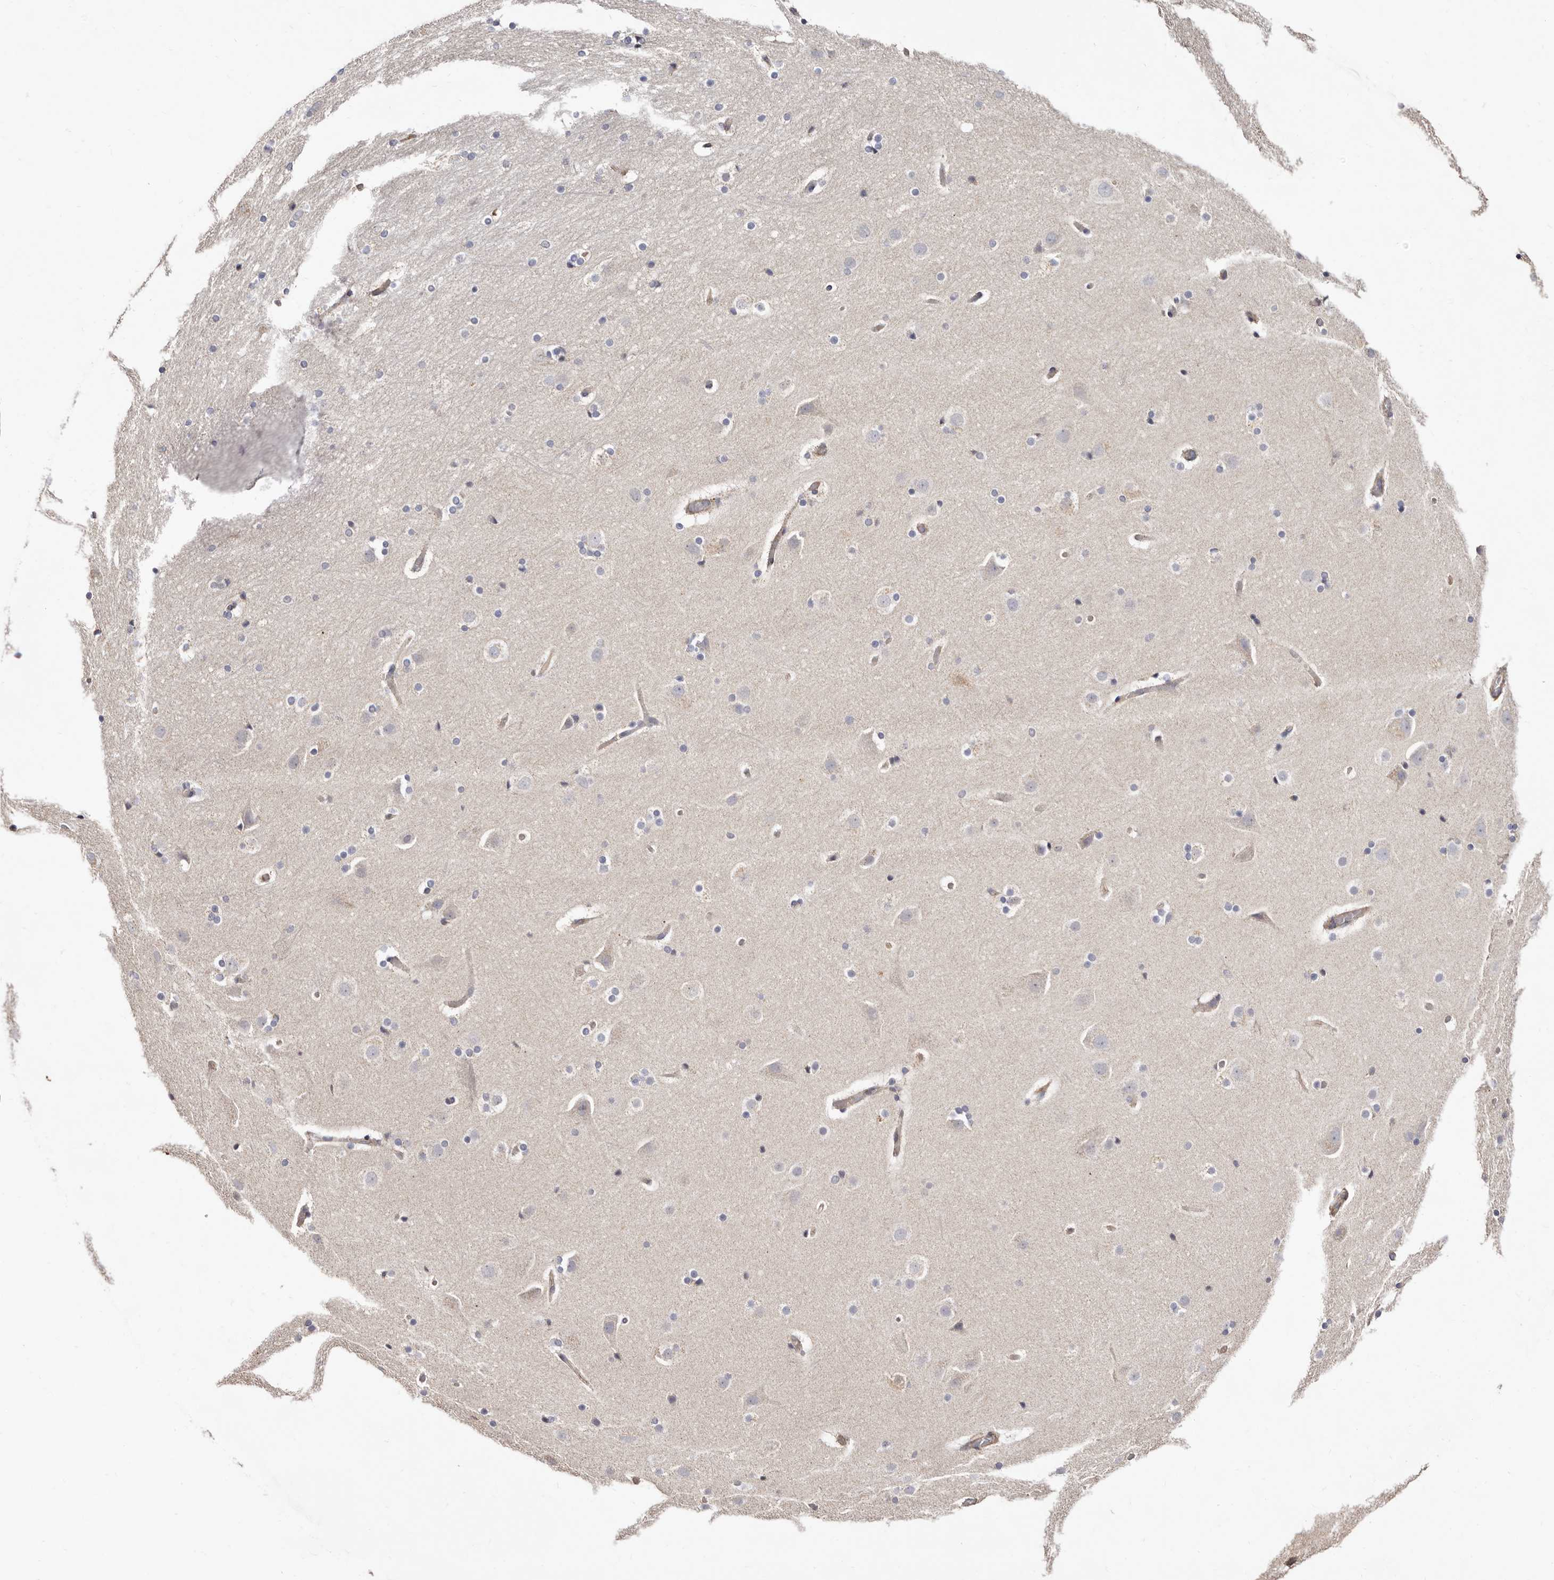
{"staining": {"intensity": "weak", "quantity": ">75%", "location": "cytoplasmic/membranous"}, "tissue": "cerebral cortex", "cell_type": "Endothelial cells", "image_type": "normal", "snomed": [{"axis": "morphology", "description": "Normal tissue, NOS"}, {"axis": "topography", "description": "Cerebral cortex"}], "caption": "Immunohistochemistry photomicrograph of benign human cerebral cortex stained for a protein (brown), which exhibits low levels of weak cytoplasmic/membranous positivity in about >75% of endothelial cells.", "gene": "BAIAP2L1", "patient": {"sex": "male", "age": 57}}